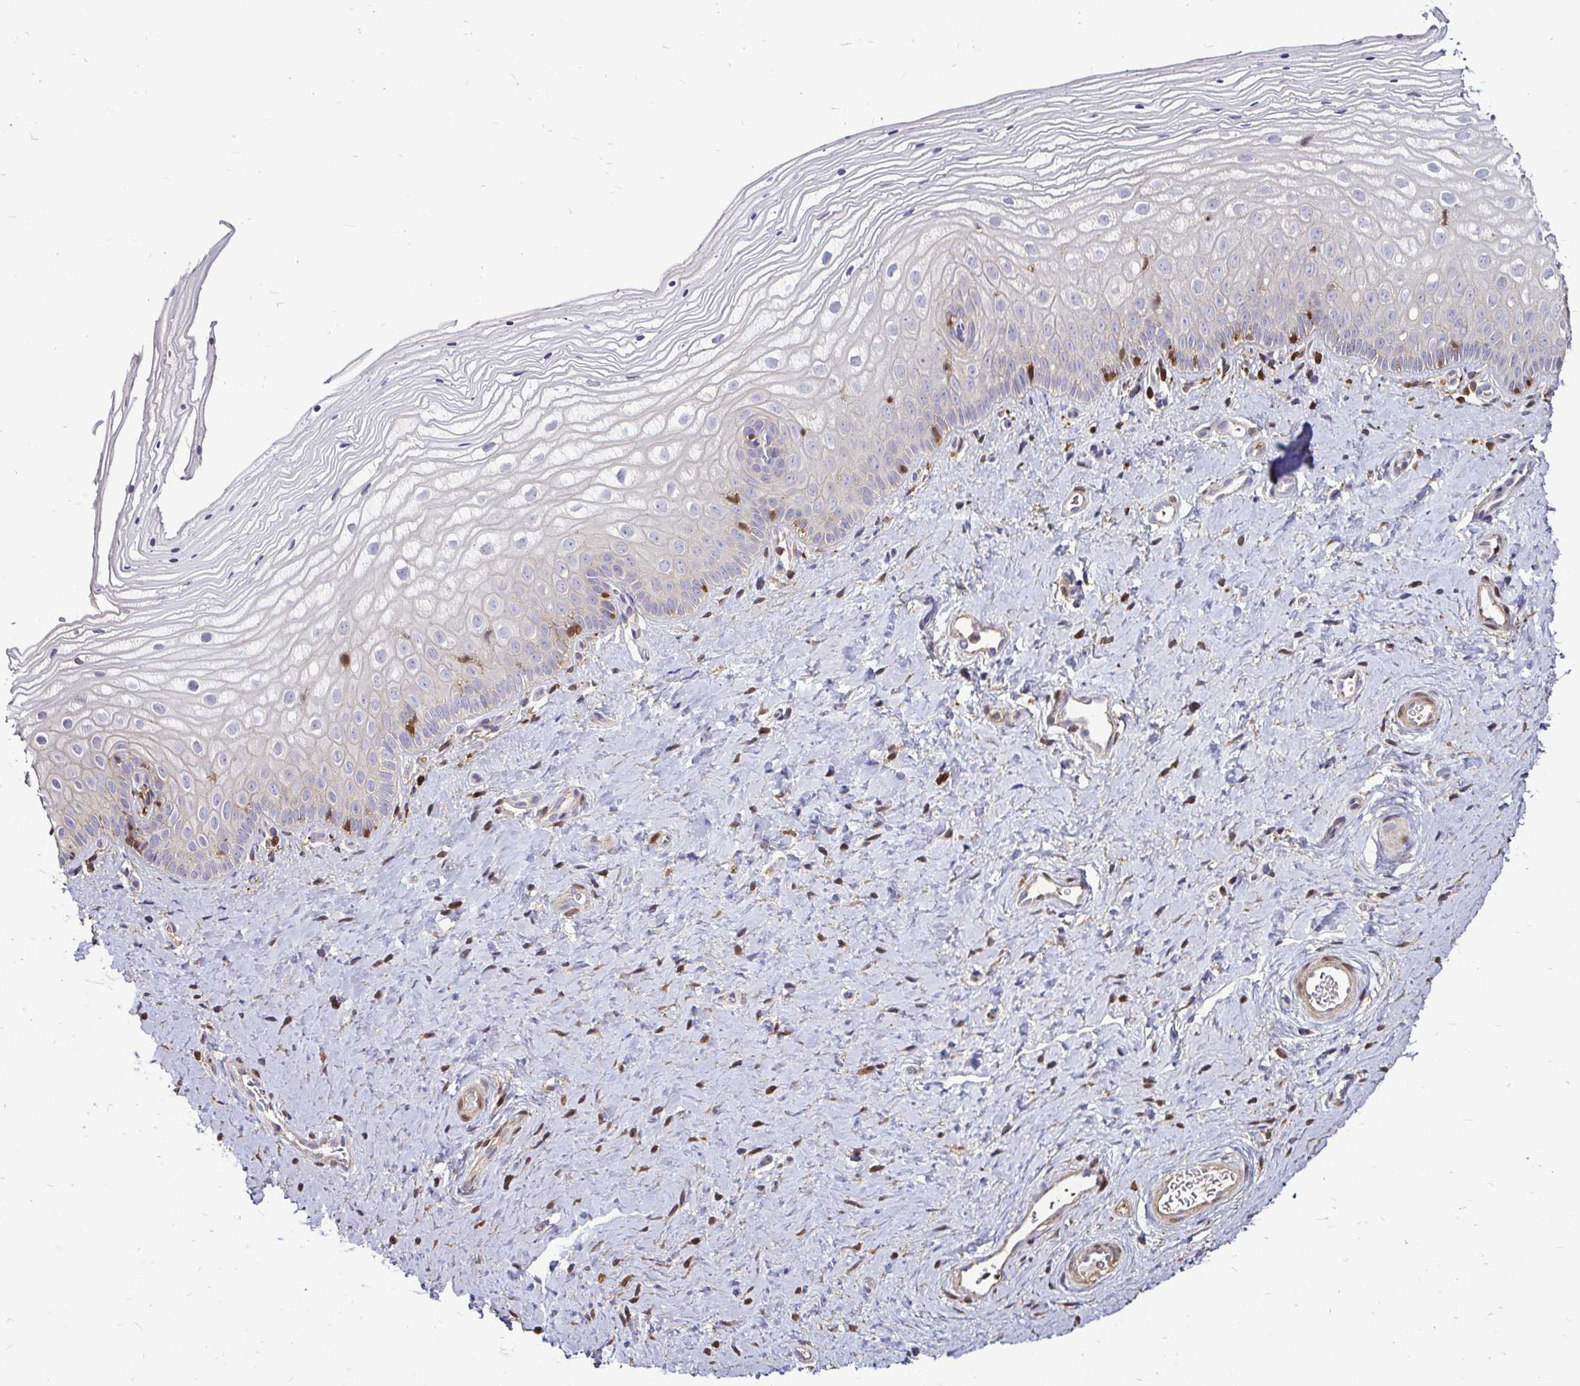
{"staining": {"intensity": "negative", "quantity": "none", "location": "none"}, "tissue": "vagina", "cell_type": "Squamous epithelial cells", "image_type": "normal", "snomed": [{"axis": "morphology", "description": "Normal tissue, NOS"}, {"axis": "topography", "description": "Vagina"}], "caption": "Immunohistochemistry of unremarkable human vagina exhibits no expression in squamous epithelial cells.", "gene": "ZFP1", "patient": {"sex": "female", "age": 39}}